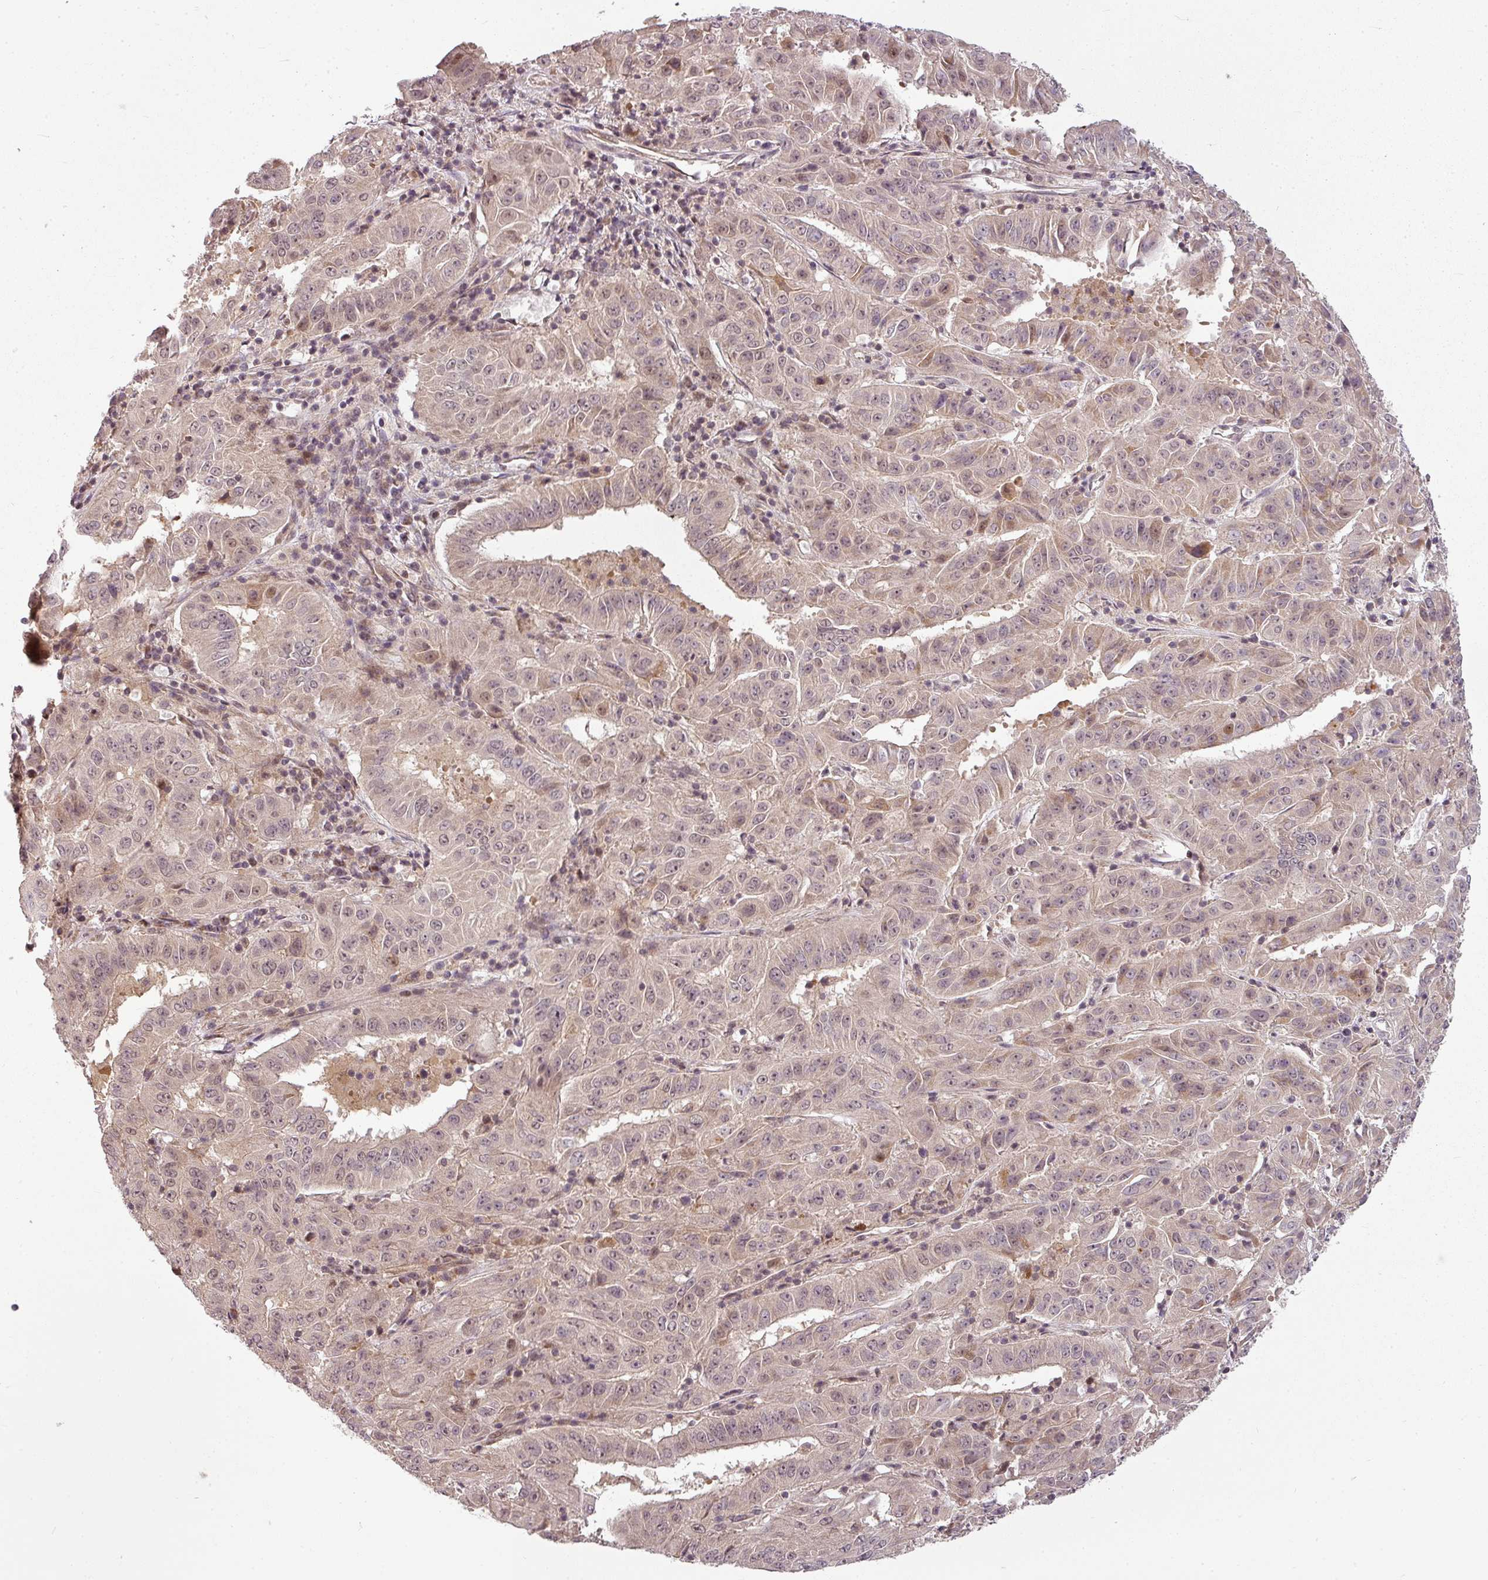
{"staining": {"intensity": "weak", "quantity": "25%-75%", "location": "cytoplasmic/membranous"}, "tissue": "pancreatic cancer", "cell_type": "Tumor cells", "image_type": "cancer", "snomed": [{"axis": "morphology", "description": "Adenocarcinoma, NOS"}, {"axis": "topography", "description": "Pancreas"}], "caption": "Weak cytoplasmic/membranous staining is seen in approximately 25%-75% of tumor cells in adenocarcinoma (pancreatic). The staining was performed using DAB, with brown indicating positive protein expression. Nuclei are stained blue with hematoxylin.", "gene": "CLIC1", "patient": {"sex": "male", "age": 63}}